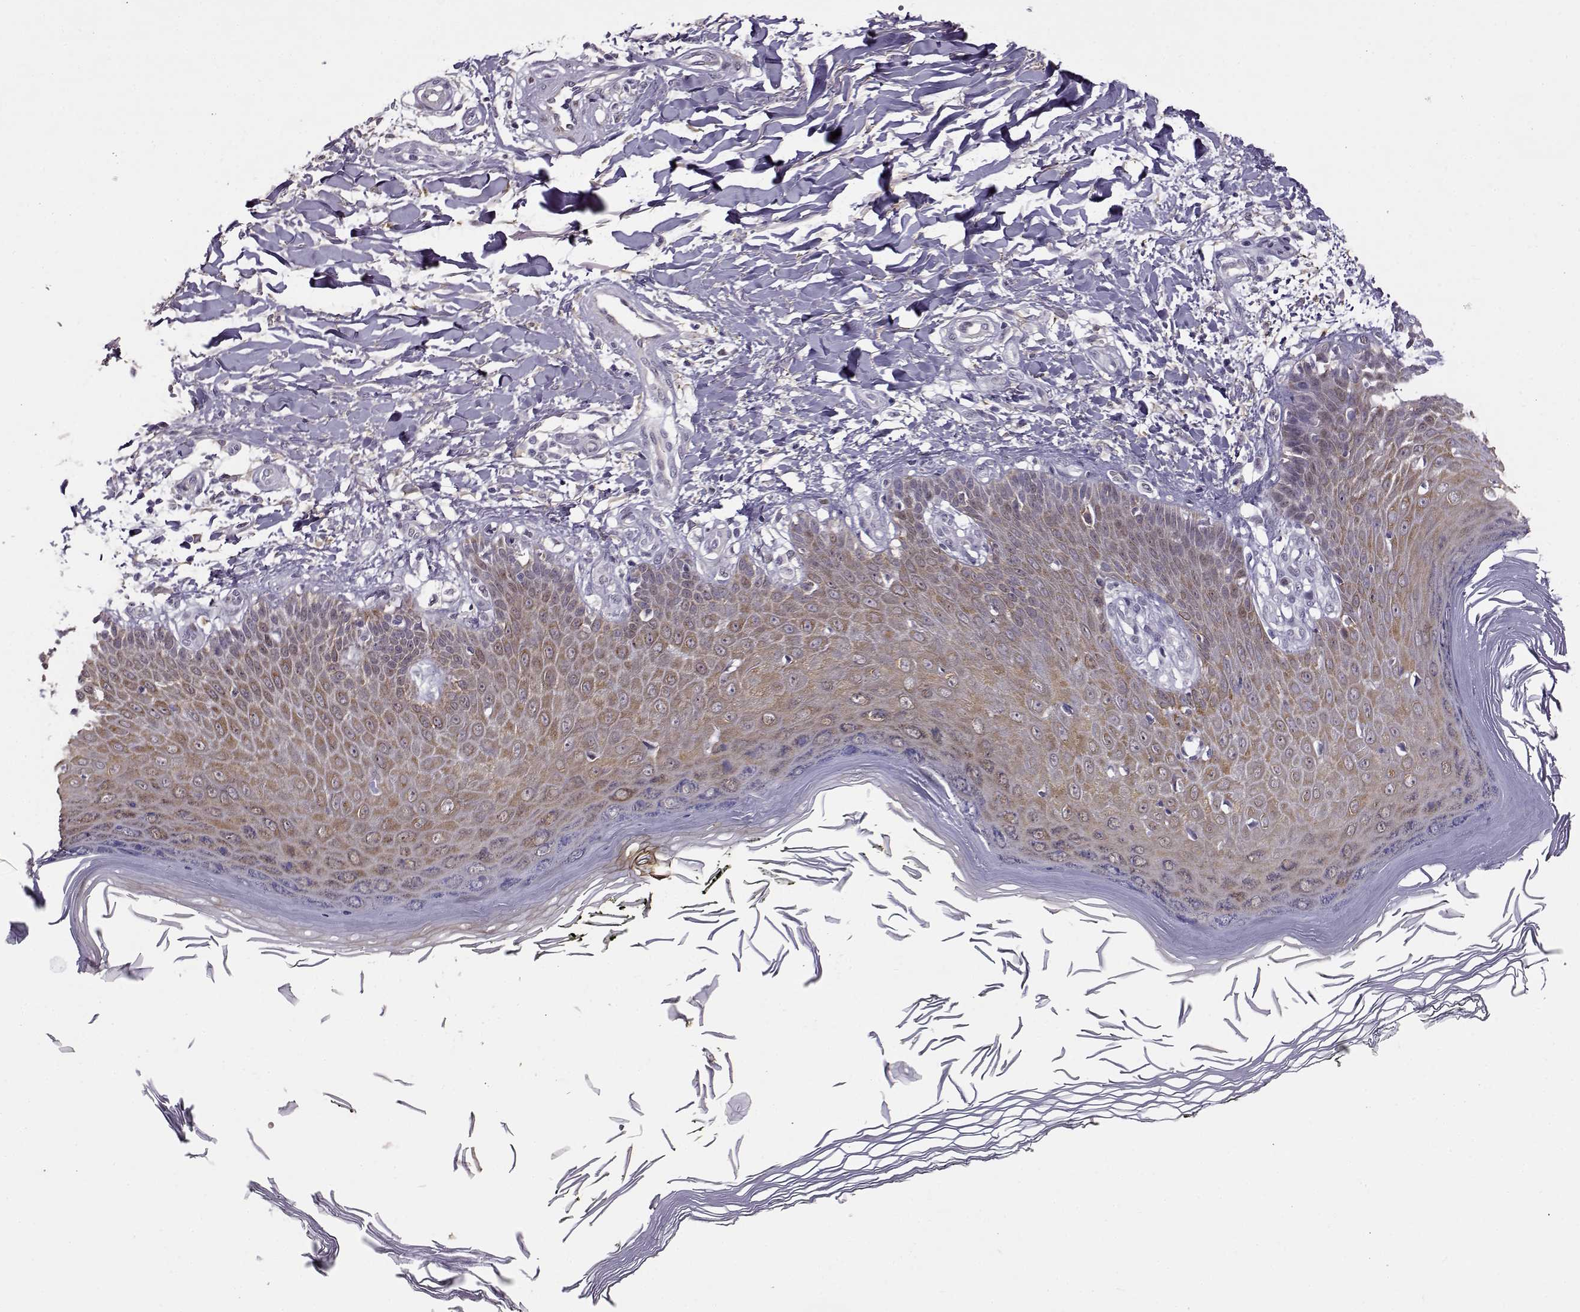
{"staining": {"intensity": "negative", "quantity": "none", "location": "none"}, "tissue": "skin", "cell_type": "Fibroblasts", "image_type": "normal", "snomed": [{"axis": "morphology", "description": "Normal tissue, NOS"}, {"axis": "topography", "description": "Skin"}], "caption": "This micrograph is of benign skin stained with IHC to label a protein in brown with the nuclei are counter-stained blue. There is no expression in fibroblasts.", "gene": "BACH1", "patient": {"sex": "female", "age": 62}}